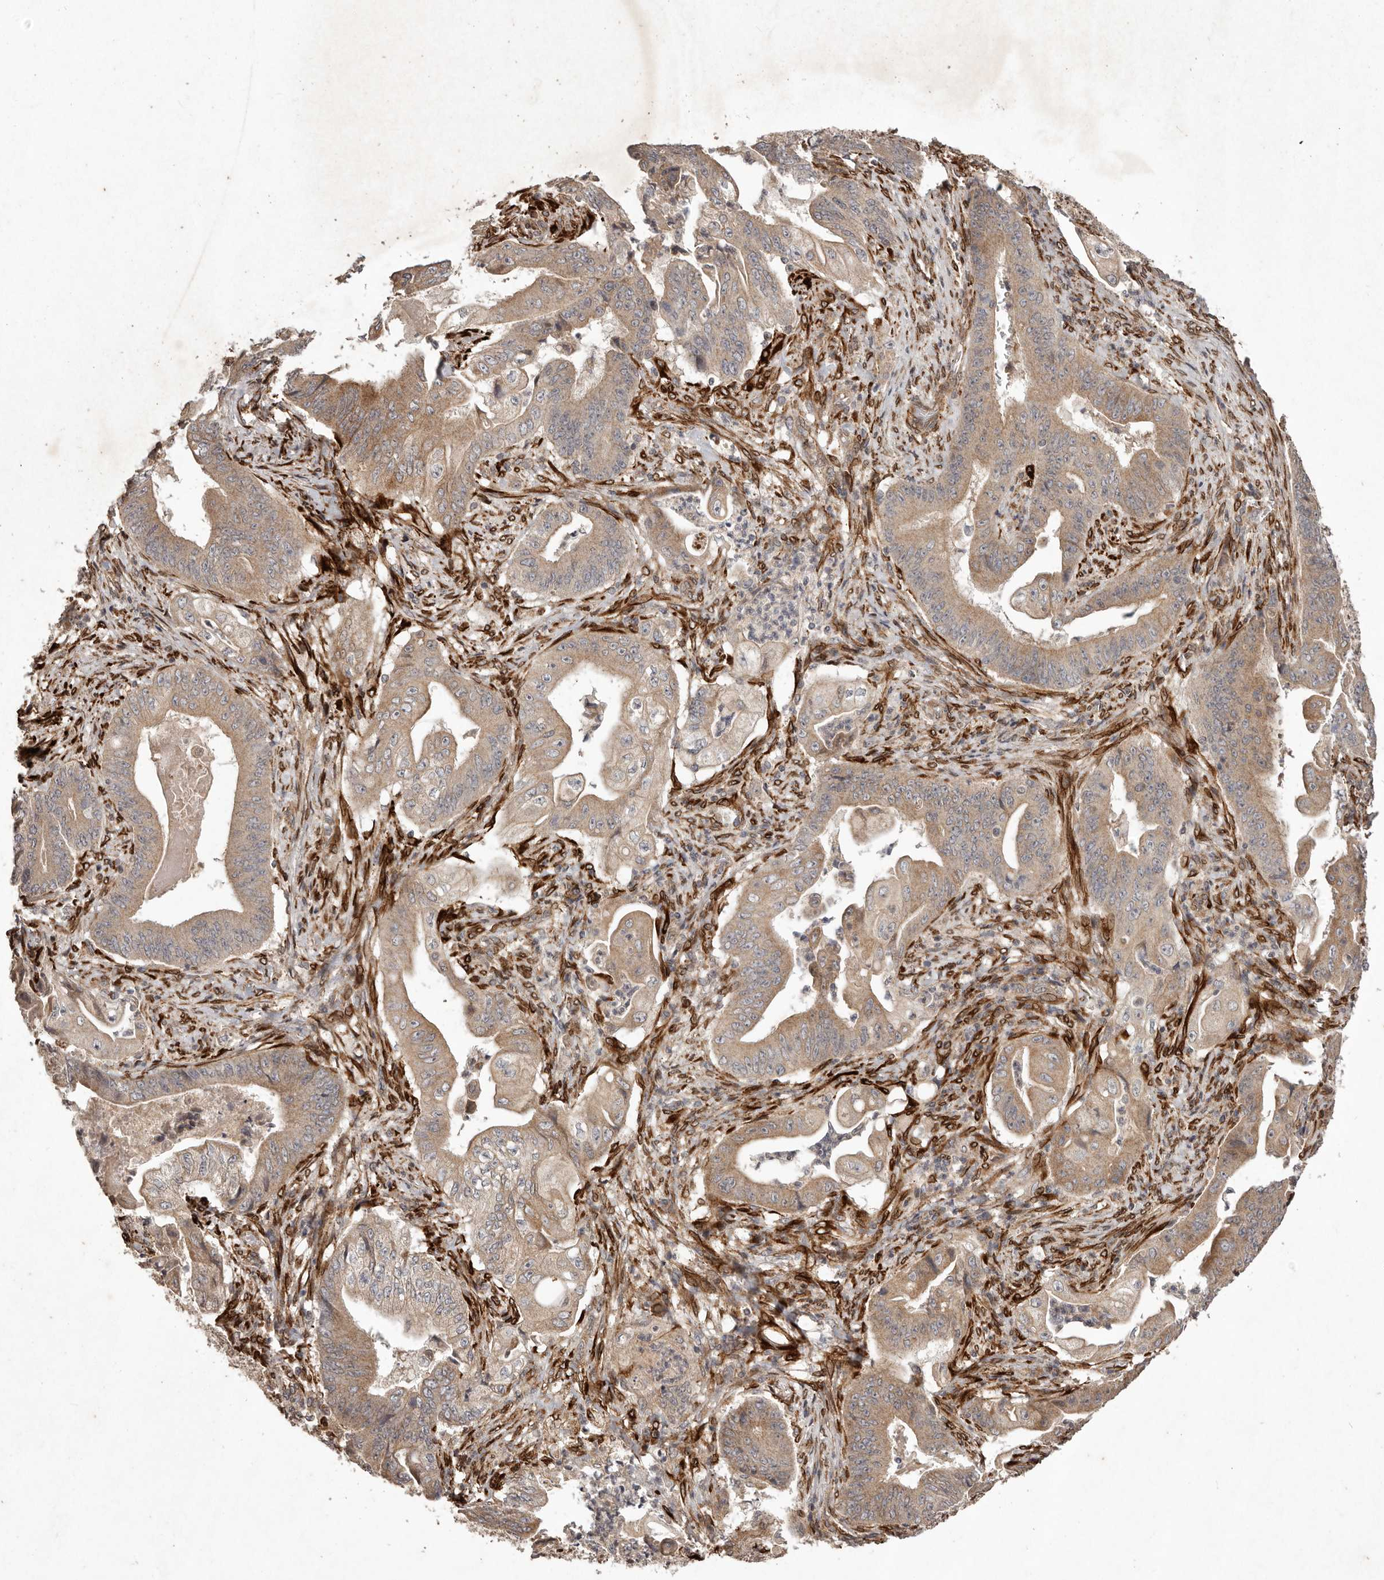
{"staining": {"intensity": "moderate", "quantity": ">75%", "location": "cytoplasmic/membranous"}, "tissue": "stomach cancer", "cell_type": "Tumor cells", "image_type": "cancer", "snomed": [{"axis": "morphology", "description": "Adenocarcinoma, NOS"}, {"axis": "topography", "description": "Stomach"}], "caption": "Immunohistochemistry photomicrograph of stomach adenocarcinoma stained for a protein (brown), which demonstrates medium levels of moderate cytoplasmic/membranous staining in about >75% of tumor cells.", "gene": "PLOD2", "patient": {"sex": "female", "age": 73}}